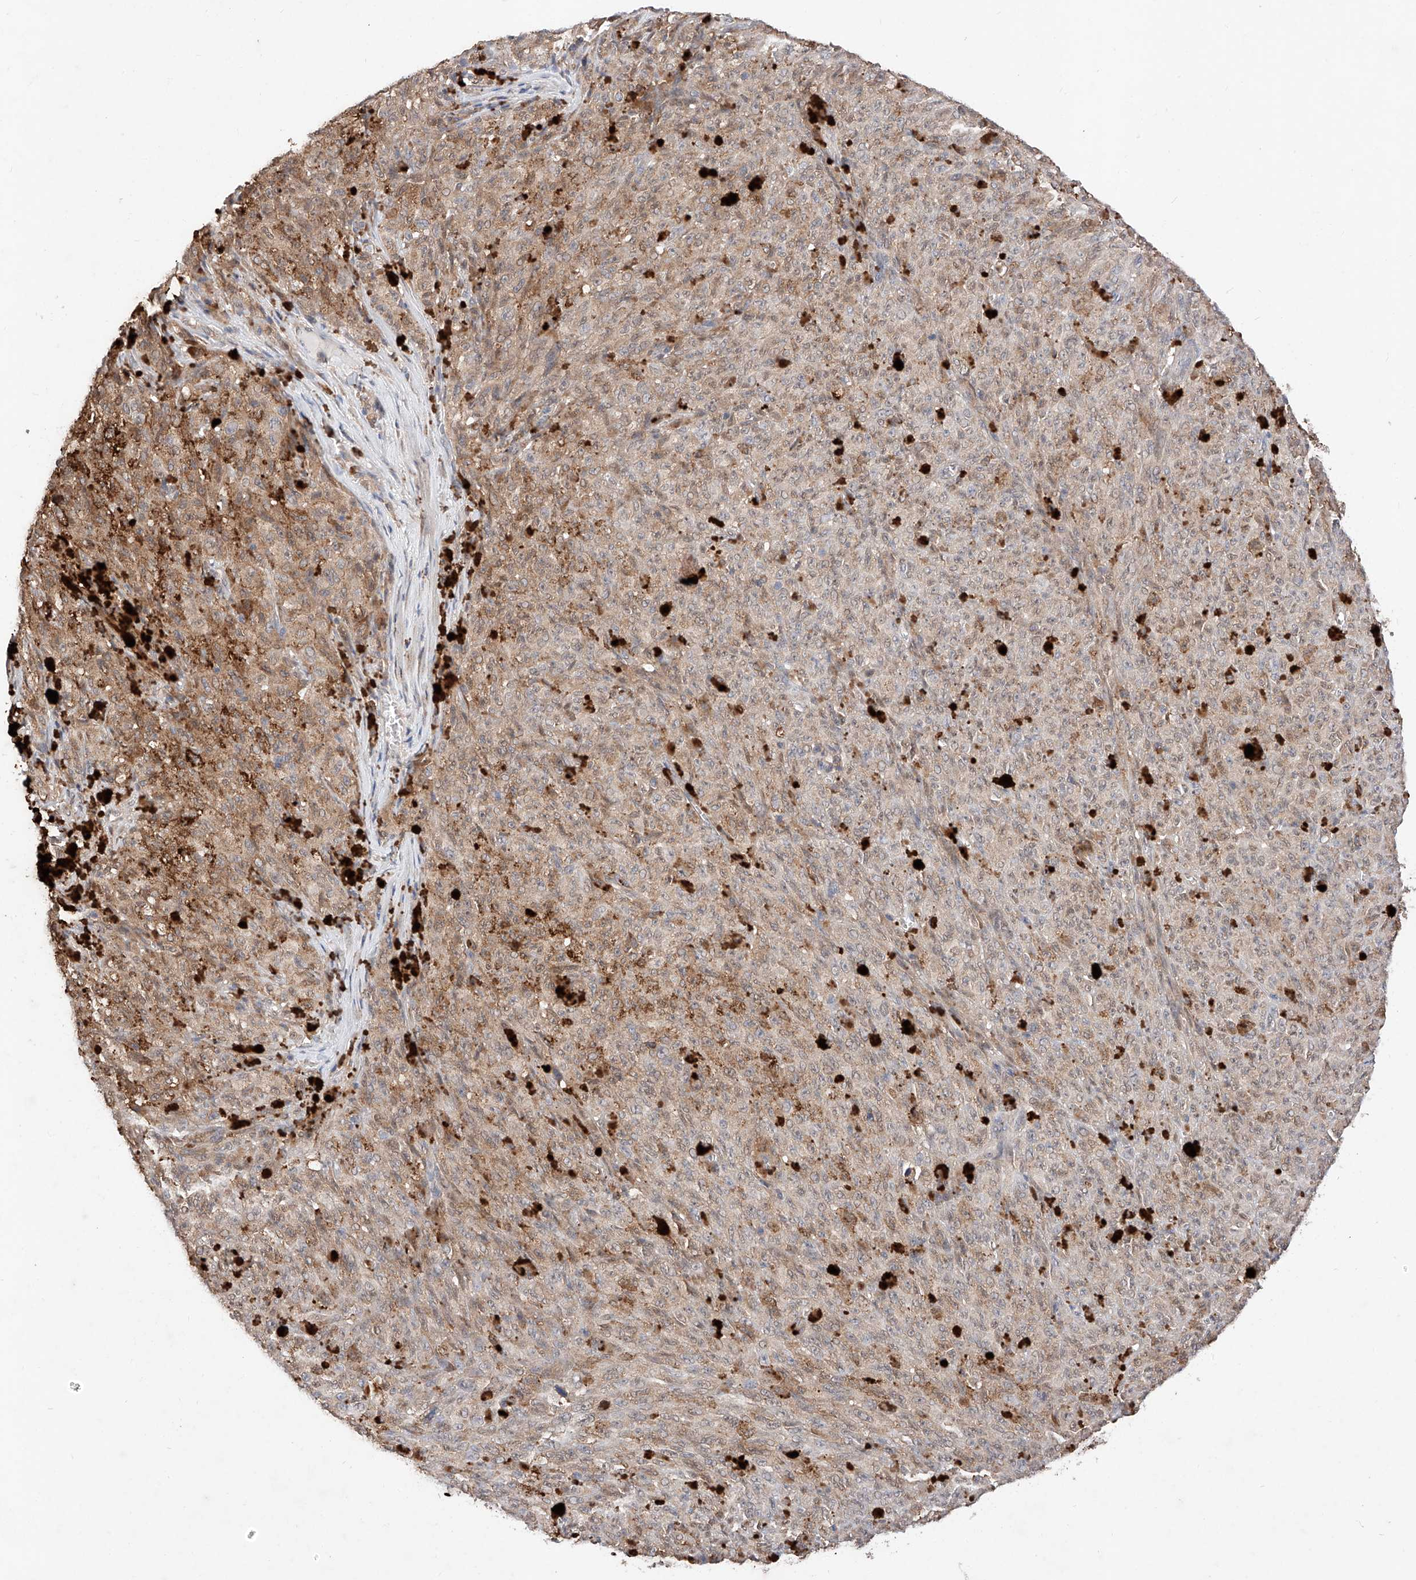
{"staining": {"intensity": "weak", "quantity": ">75%", "location": "cytoplasmic/membranous"}, "tissue": "melanoma", "cell_type": "Tumor cells", "image_type": "cancer", "snomed": [{"axis": "morphology", "description": "Malignant melanoma, NOS"}, {"axis": "topography", "description": "Skin"}], "caption": "Immunohistochemical staining of human malignant melanoma displays weak cytoplasmic/membranous protein positivity in about >75% of tumor cells.", "gene": "ZSCAN4", "patient": {"sex": "female", "age": 82}}